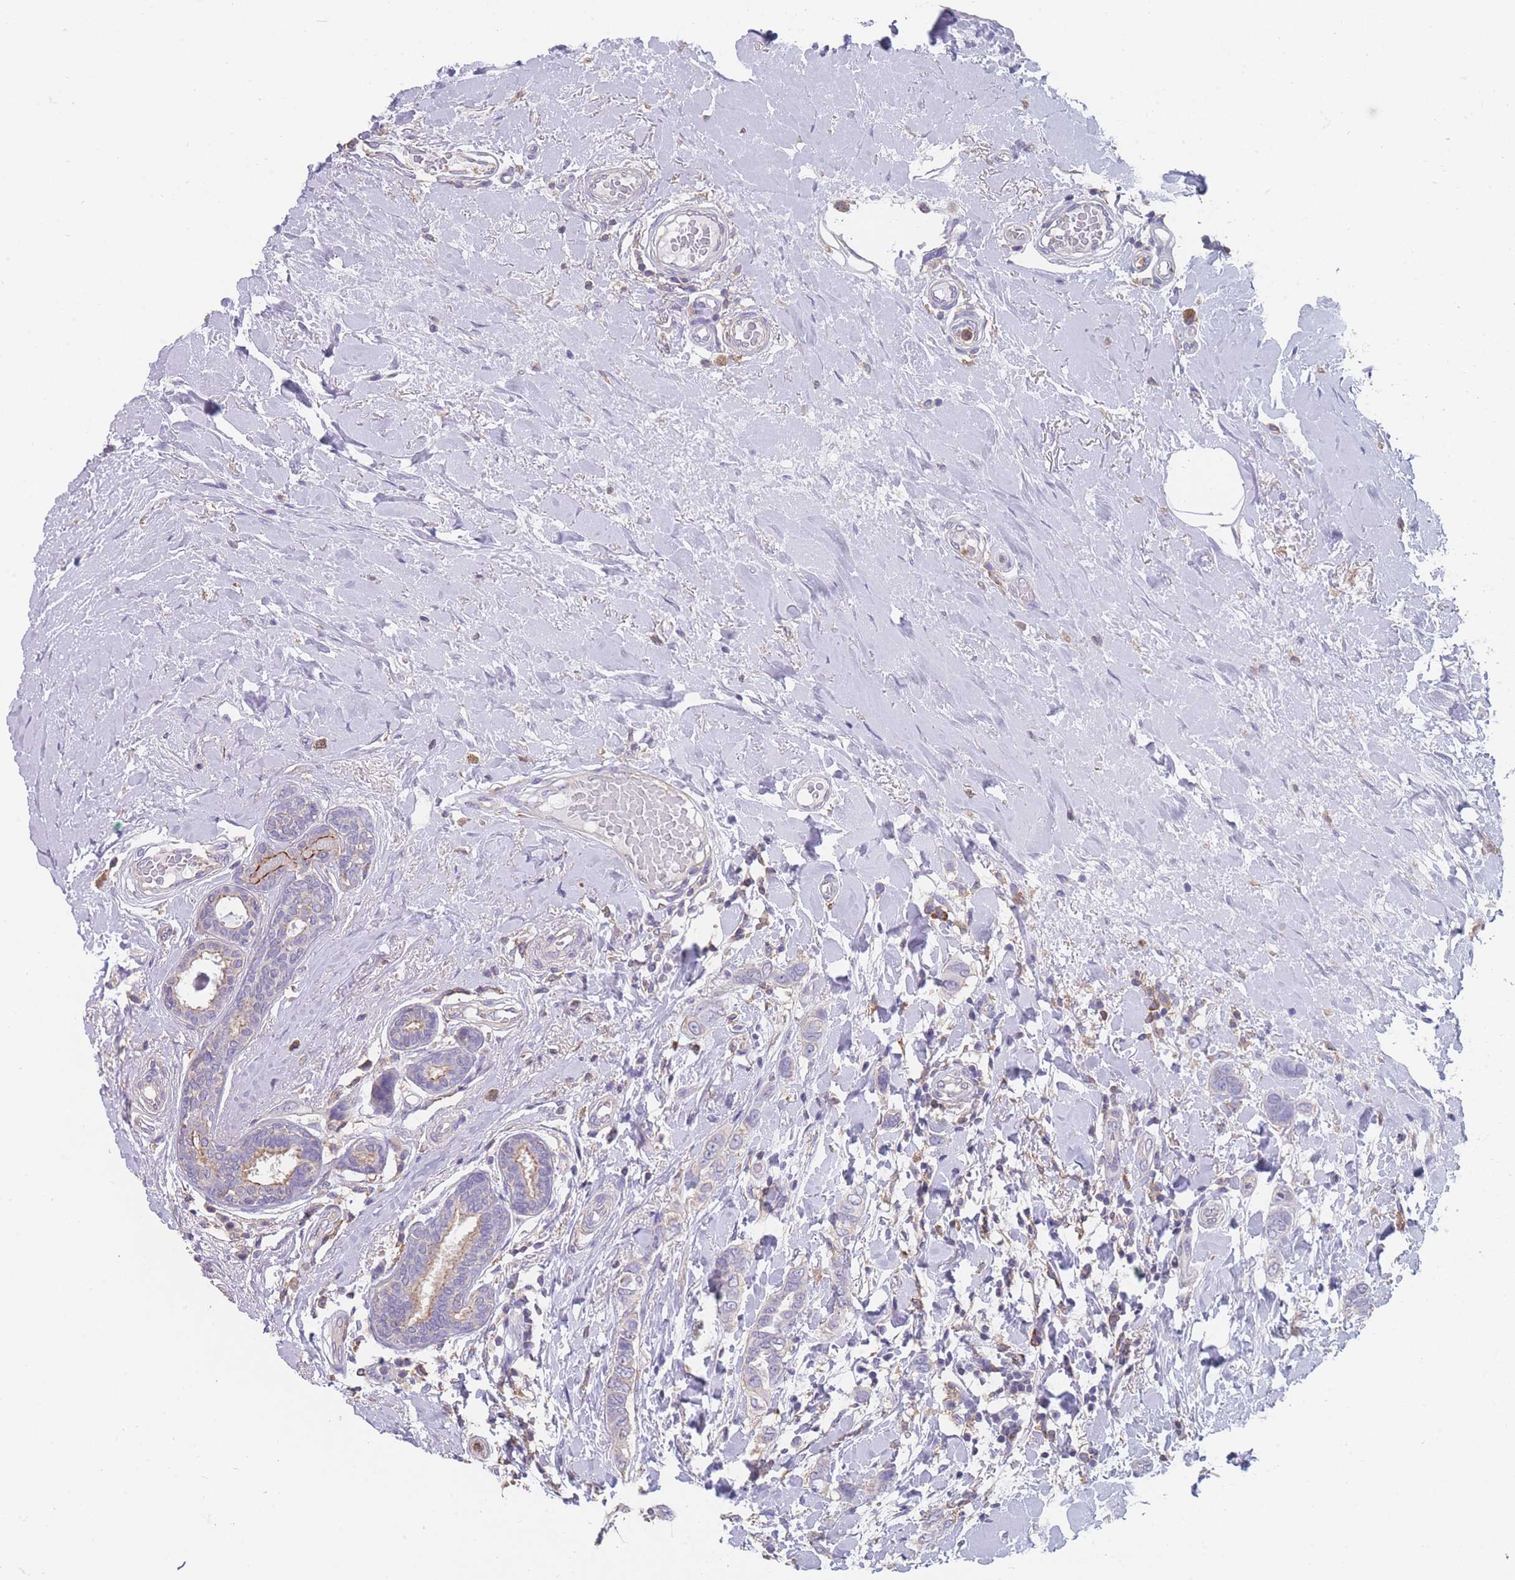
{"staining": {"intensity": "negative", "quantity": "none", "location": "none"}, "tissue": "breast cancer", "cell_type": "Tumor cells", "image_type": "cancer", "snomed": [{"axis": "morphology", "description": "Lobular carcinoma"}, {"axis": "topography", "description": "Breast"}], "caption": "Human breast cancer (lobular carcinoma) stained for a protein using immunohistochemistry displays no expression in tumor cells.", "gene": "CLEC12A", "patient": {"sex": "female", "age": 51}}